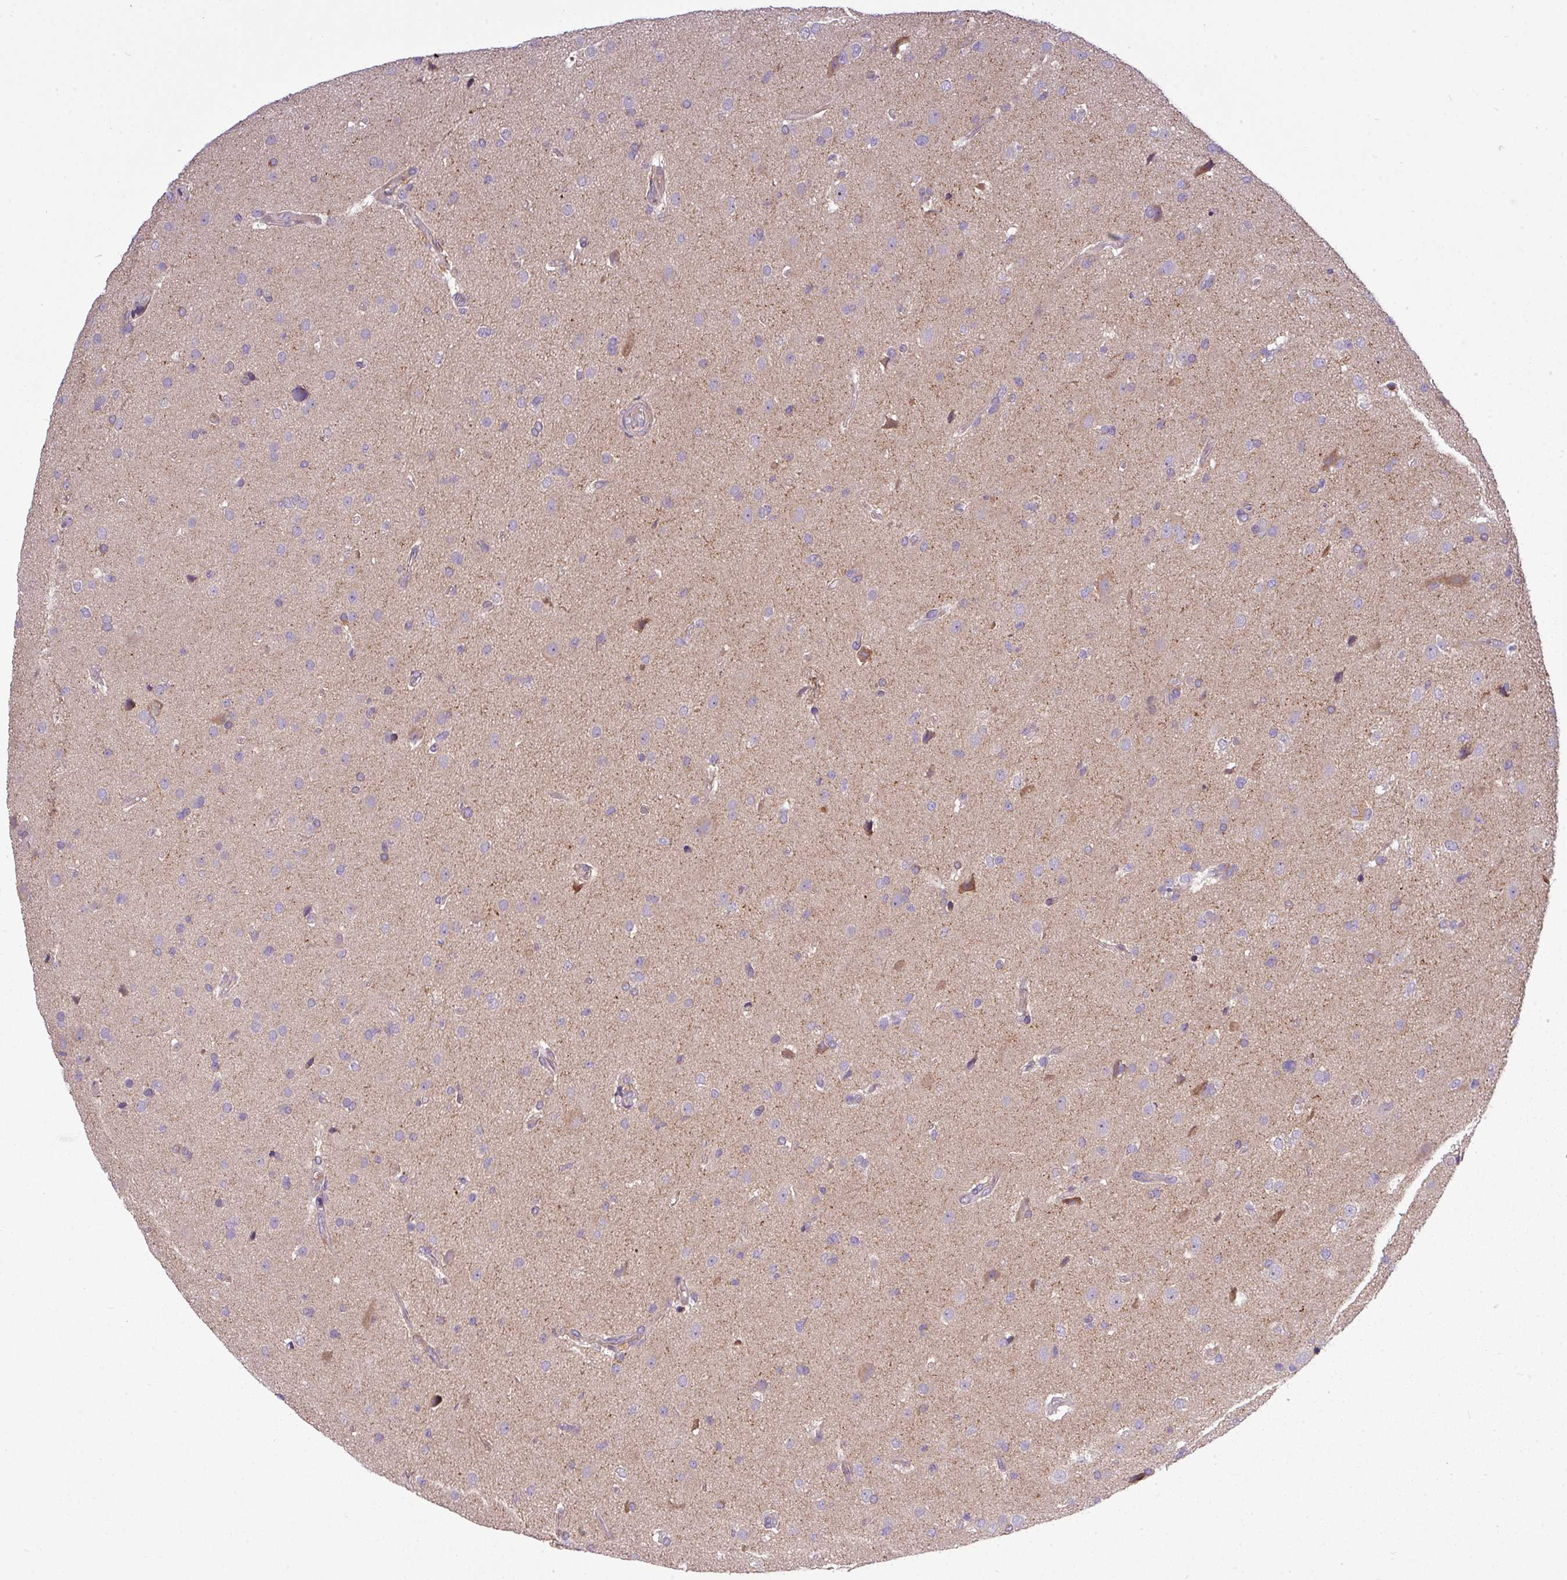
{"staining": {"intensity": "negative", "quantity": "none", "location": "none"}, "tissue": "glioma", "cell_type": "Tumor cells", "image_type": "cancer", "snomed": [{"axis": "morphology", "description": "Glioma, malignant, High grade"}, {"axis": "topography", "description": "Brain"}], "caption": "The image exhibits no significant positivity in tumor cells of malignant glioma (high-grade).", "gene": "PAPLN", "patient": {"sex": "male", "age": 33}}